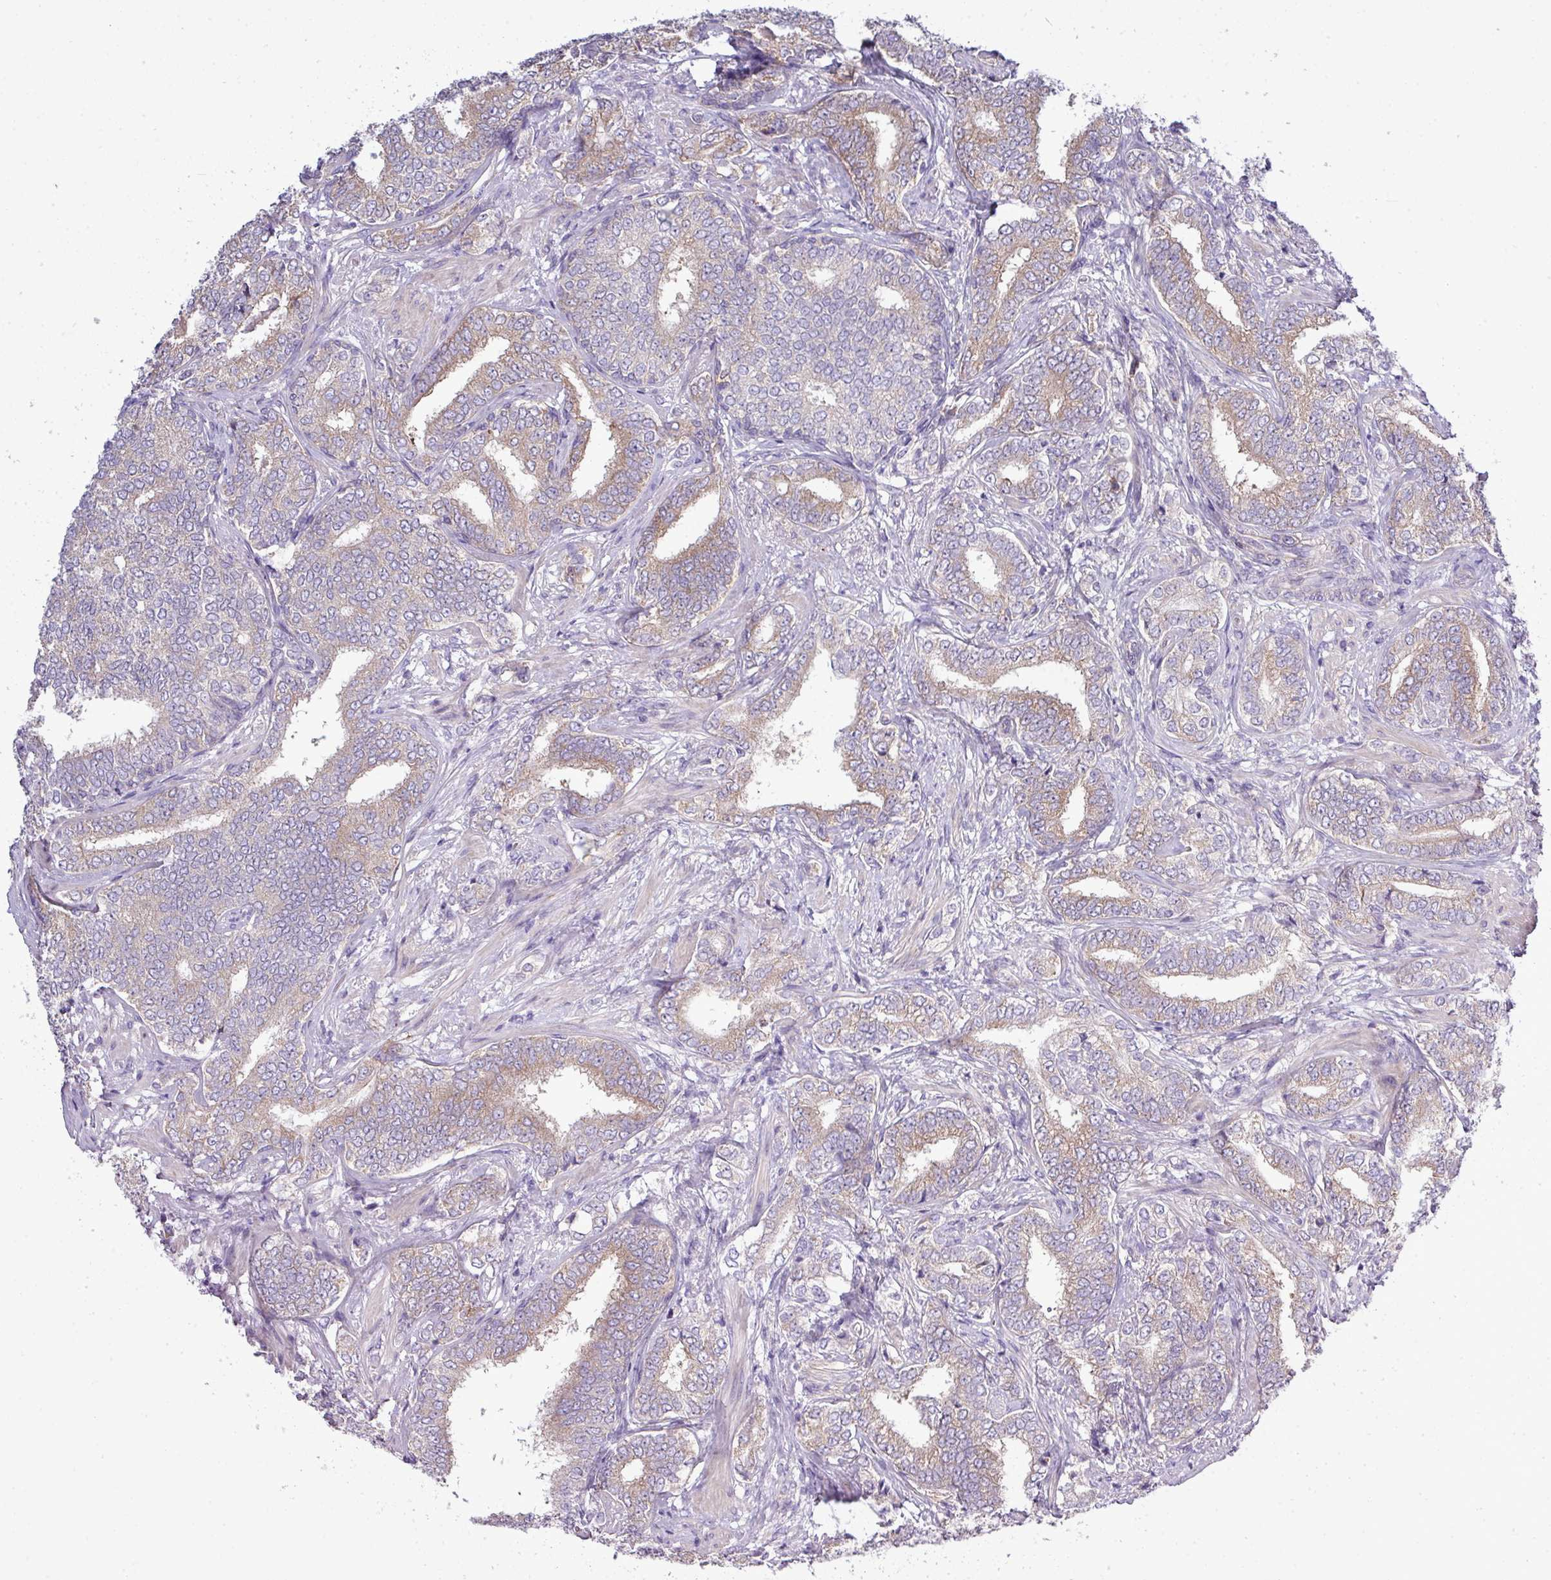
{"staining": {"intensity": "weak", "quantity": "25%-75%", "location": "cytoplasmic/membranous"}, "tissue": "prostate cancer", "cell_type": "Tumor cells", "image_type": "cancer", "snomed": [{"axis": "morphology", "description": "Adenocarcinoma, High grade"}, {"axis": "topography", "description": "Prostate"}], "caption": "Approximately 25%-75% of tumor cells in human prostate high-grade adenocarcinoma show weak cytoplasmic/membranous protein staining as visualized by brown immunohistochemical staining.", "gene": "AGAP5", "patient": {"sex": "male", "age": 72}}